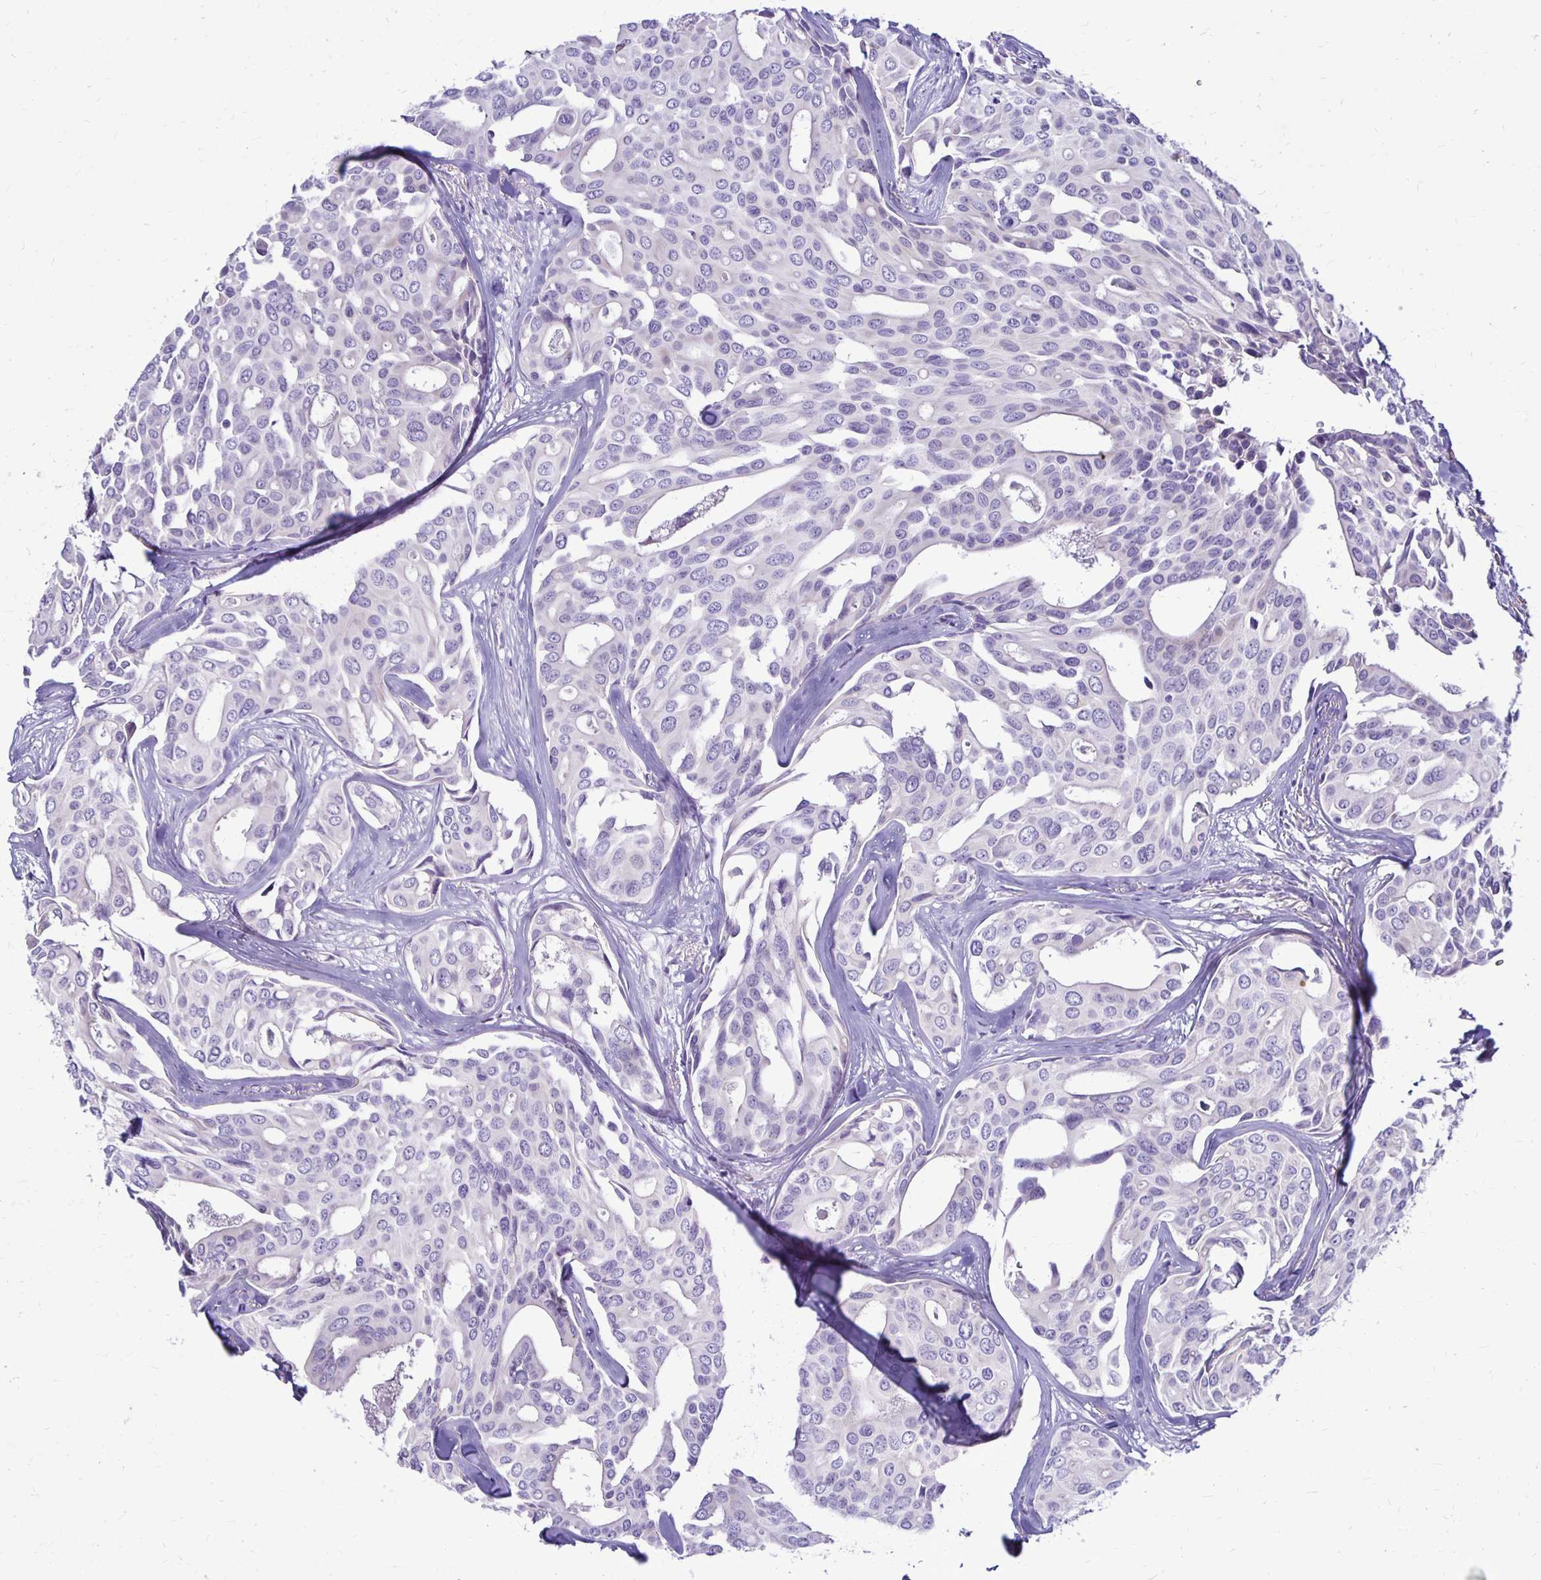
{"staining": {"intensity": "negative", "quantity": "none", "location": "none"}, "tissue": "breast cancer", "cell_type": "Tumor cells", "image_type": "cancer", "snomed": [{"axis": "morphology", "description": "Duct carcinoma"}, {"axis": "topography", "description": "Breast"}], "caption": "DAB immunohistochemical staining of breast invasive ductal carcinoma shows no significant positivity in tumor cells. Brightfield microscopy of immunohistochemistry (IHC) stained with DAB (brown) and hematoxylin (blue), captured at high magnification.", "gene": "FNTB", "patient": {"sex": "female", "age": 54}}